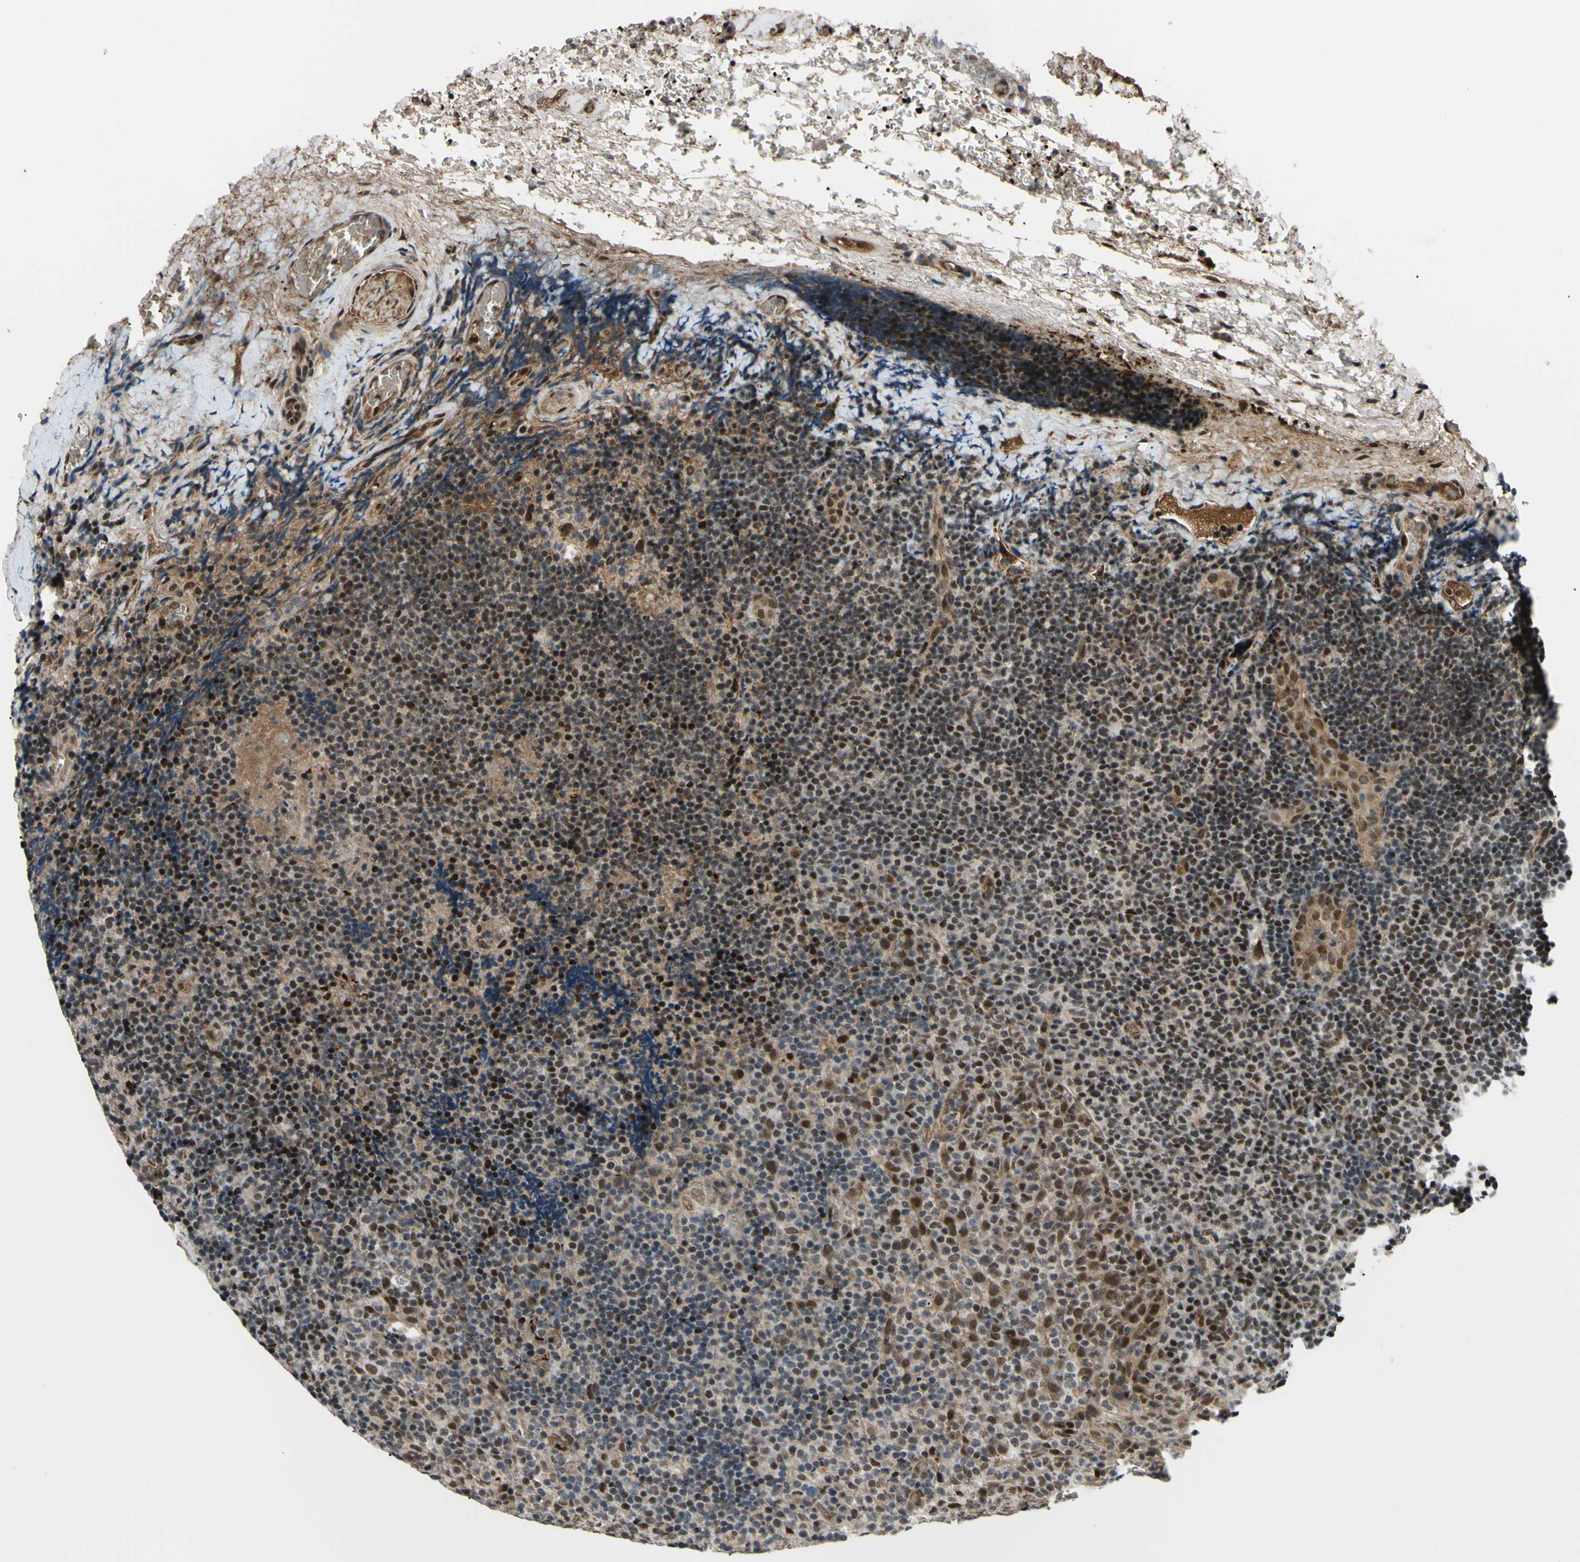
{"staining": {"intensity": "moderate", "quantity": ">75%", "location": "cytoplasmic/membranous,nuclear"}, "tissue": "lymphoma", "cell_type": "Tumor cells", "image_type": "cancer", "snomed": [{"axis": "morphology", "description": "Malignant lymphoma, non-Hodgkin's type, High grade"}, {"axis": "topography", "description": "Tonsil"}], "caption": "High-power microscopy captured an IHC micrograph of malignant lymphoma, non-Hodgkin's type (high-grade), revealing moderate cytoplasmic/membranous and nuclear staining in about >75% of tumor cells.", "gene": "THAP12", "patient": {"sex": "female", "age": 36}}